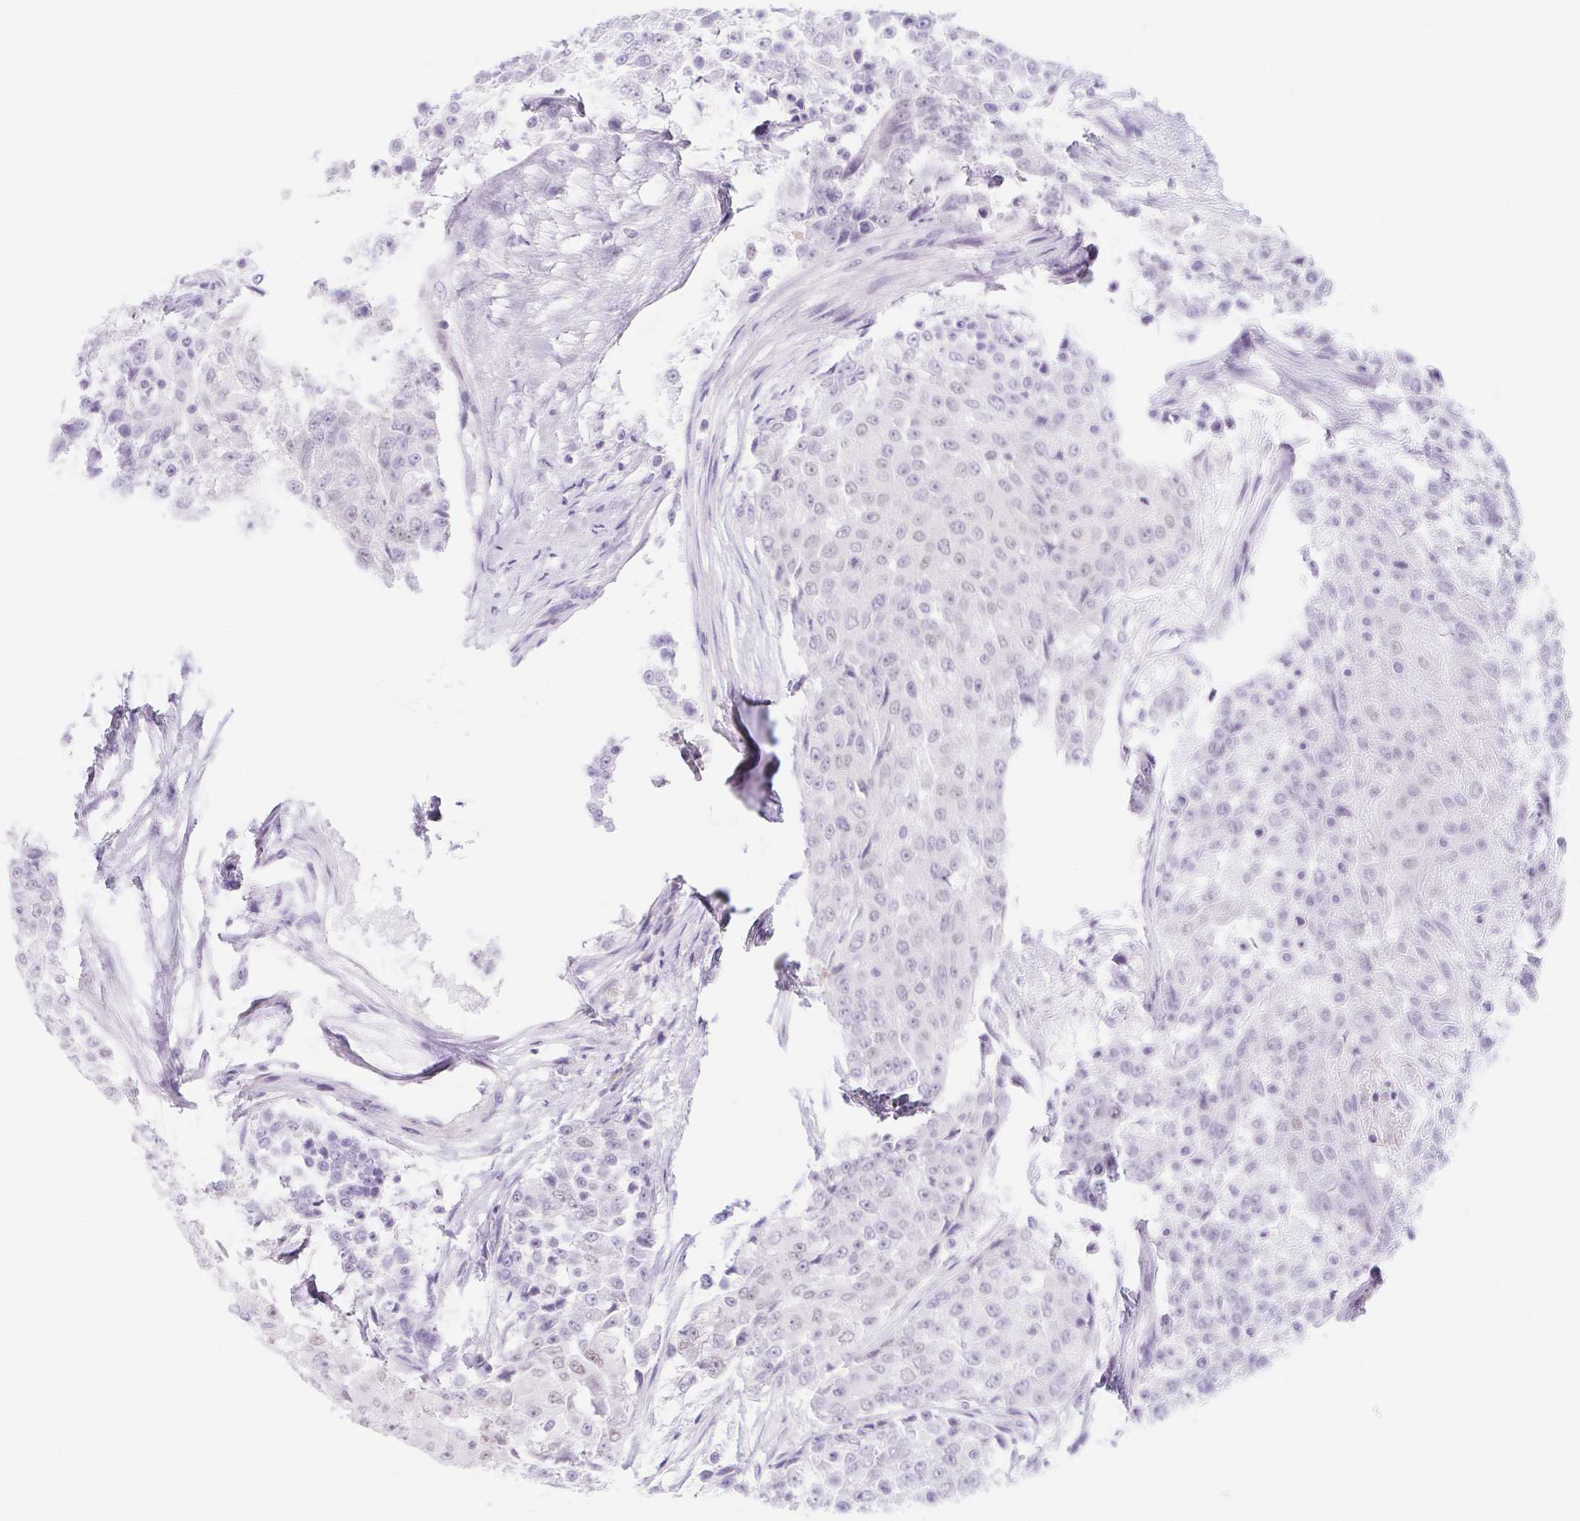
{"staining": {"intensity": "negative", "quantity": "none", "location": "none"}, "tissue": "urothelial cancer", "cell_type": "Tumor cells", "image_type": "cancer", "snomed": [{"axis": "morphology", "description": "Urothelial carcinoma, High grade"}, {"axis": "topography", "description": "Urinary bladder"}], "caption": "Immunohistochemical staining of urothelial carcinoma (high-grade) shows no significant positivity in tumor cells. (Stains: DAB (3,3'-diaminobenzidine) IHC with hematoxylin counter stain, Microscopy: brightfield microscopy at high magnification).", "gene": "CYP21A2", "patient": {"sex": "female", "age": 63}}